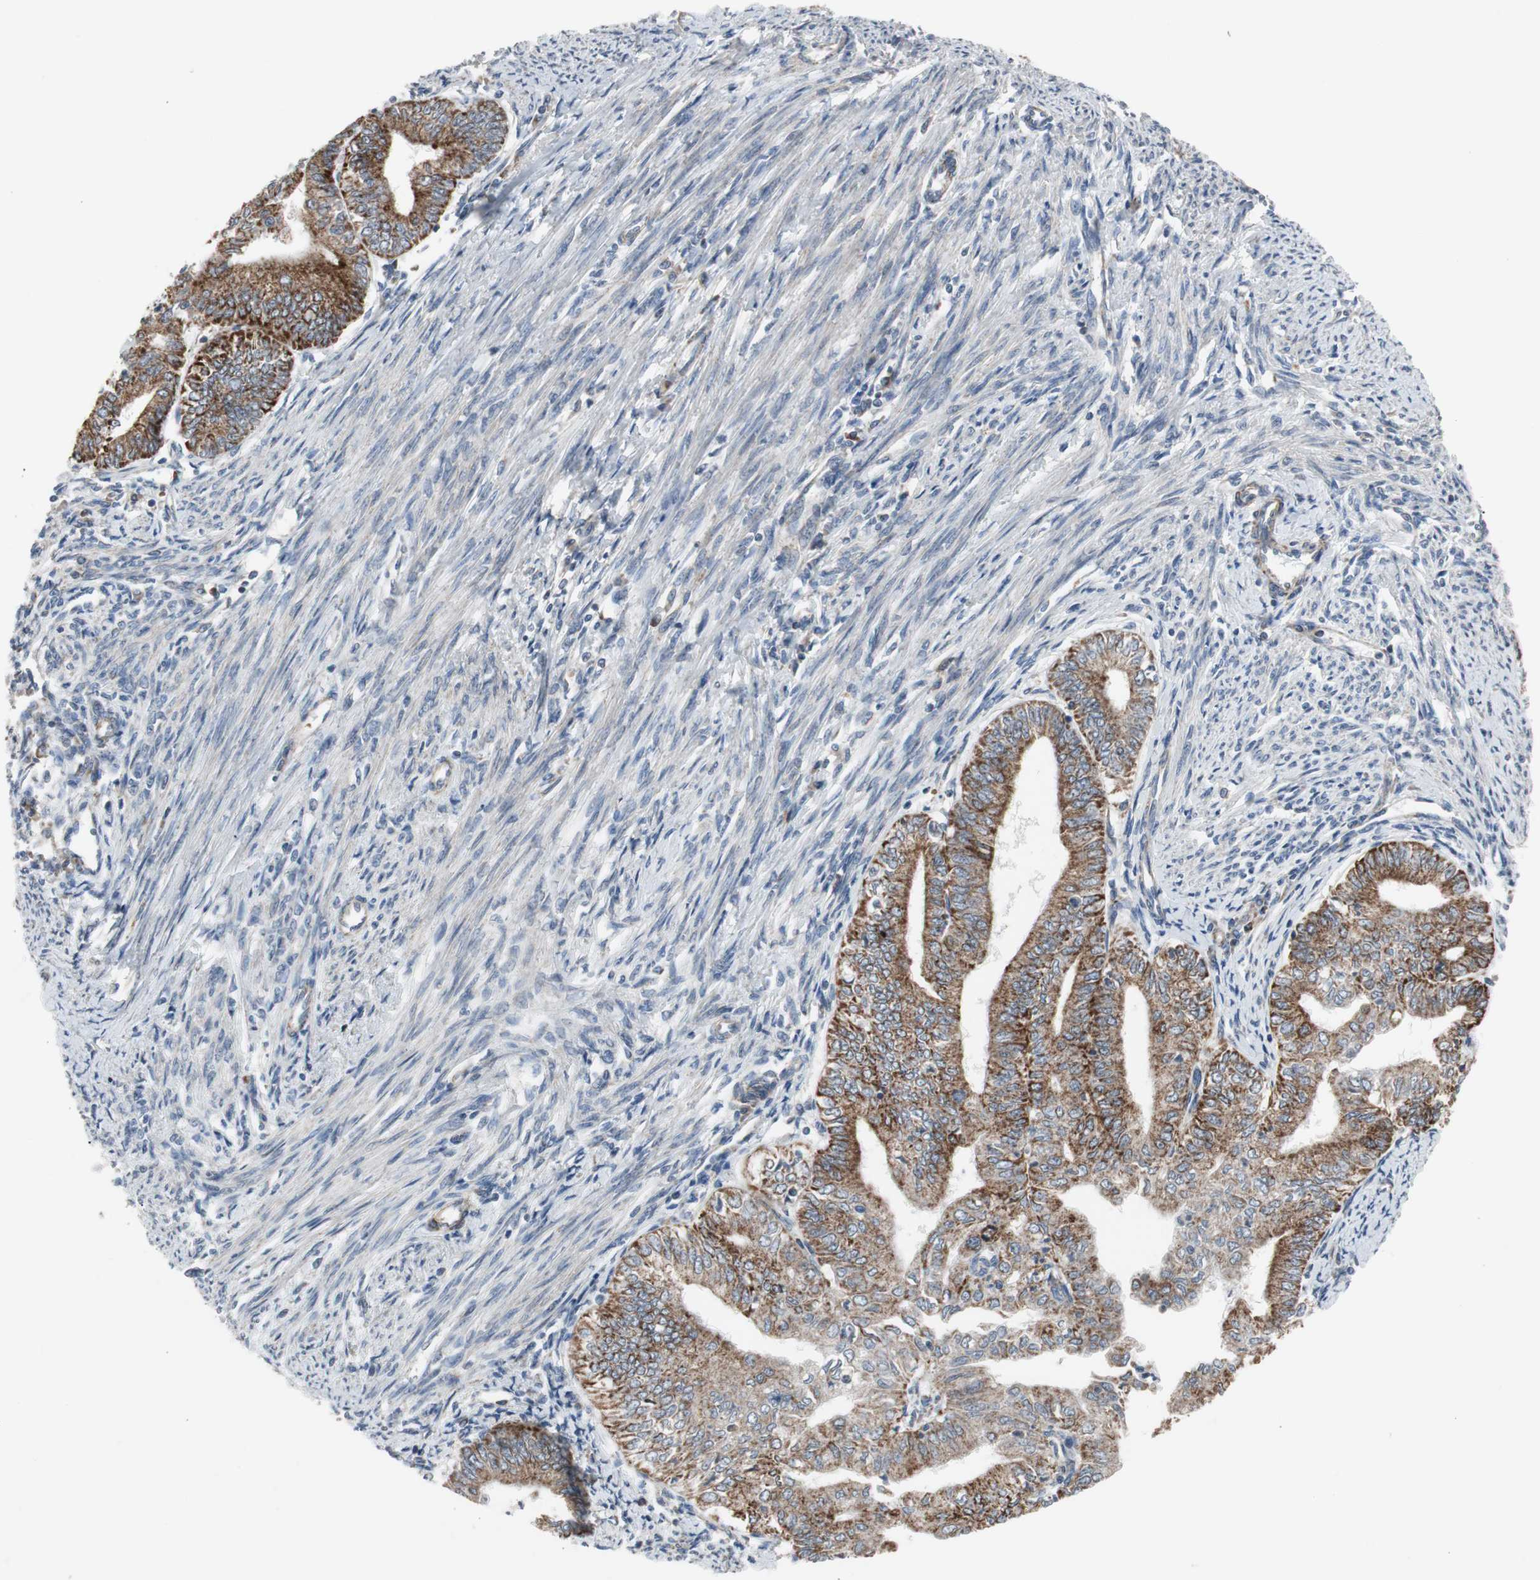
{"staining": {"intensity": "moderate", "quantity": ">75%", "location": "cytoplasmic/membranous"}, "tissue": "endometrial cancer", "cell_type": "Tumor cells", "image_type": "cancer", "snomed": [{"axis": "morphology", "description": "Adenocarcinoma, NOS"}, {"axis": "topography", "description": "Endometrium"}], "caption": "DAB (3,3'-diaminobenzidine) immunohistochemical staining of human endometrial cancer (adenocarcinoma) demonstrates moderate cytoplasmic/membranous protein staining in approximately >75% of tumor cells. (DAB (3,3'-diaminobenzidine) = brown stain, brightfield microscopy at high magnification).", "gene": "CPT1A", "patient": {"sex": "female", "age": 66}}